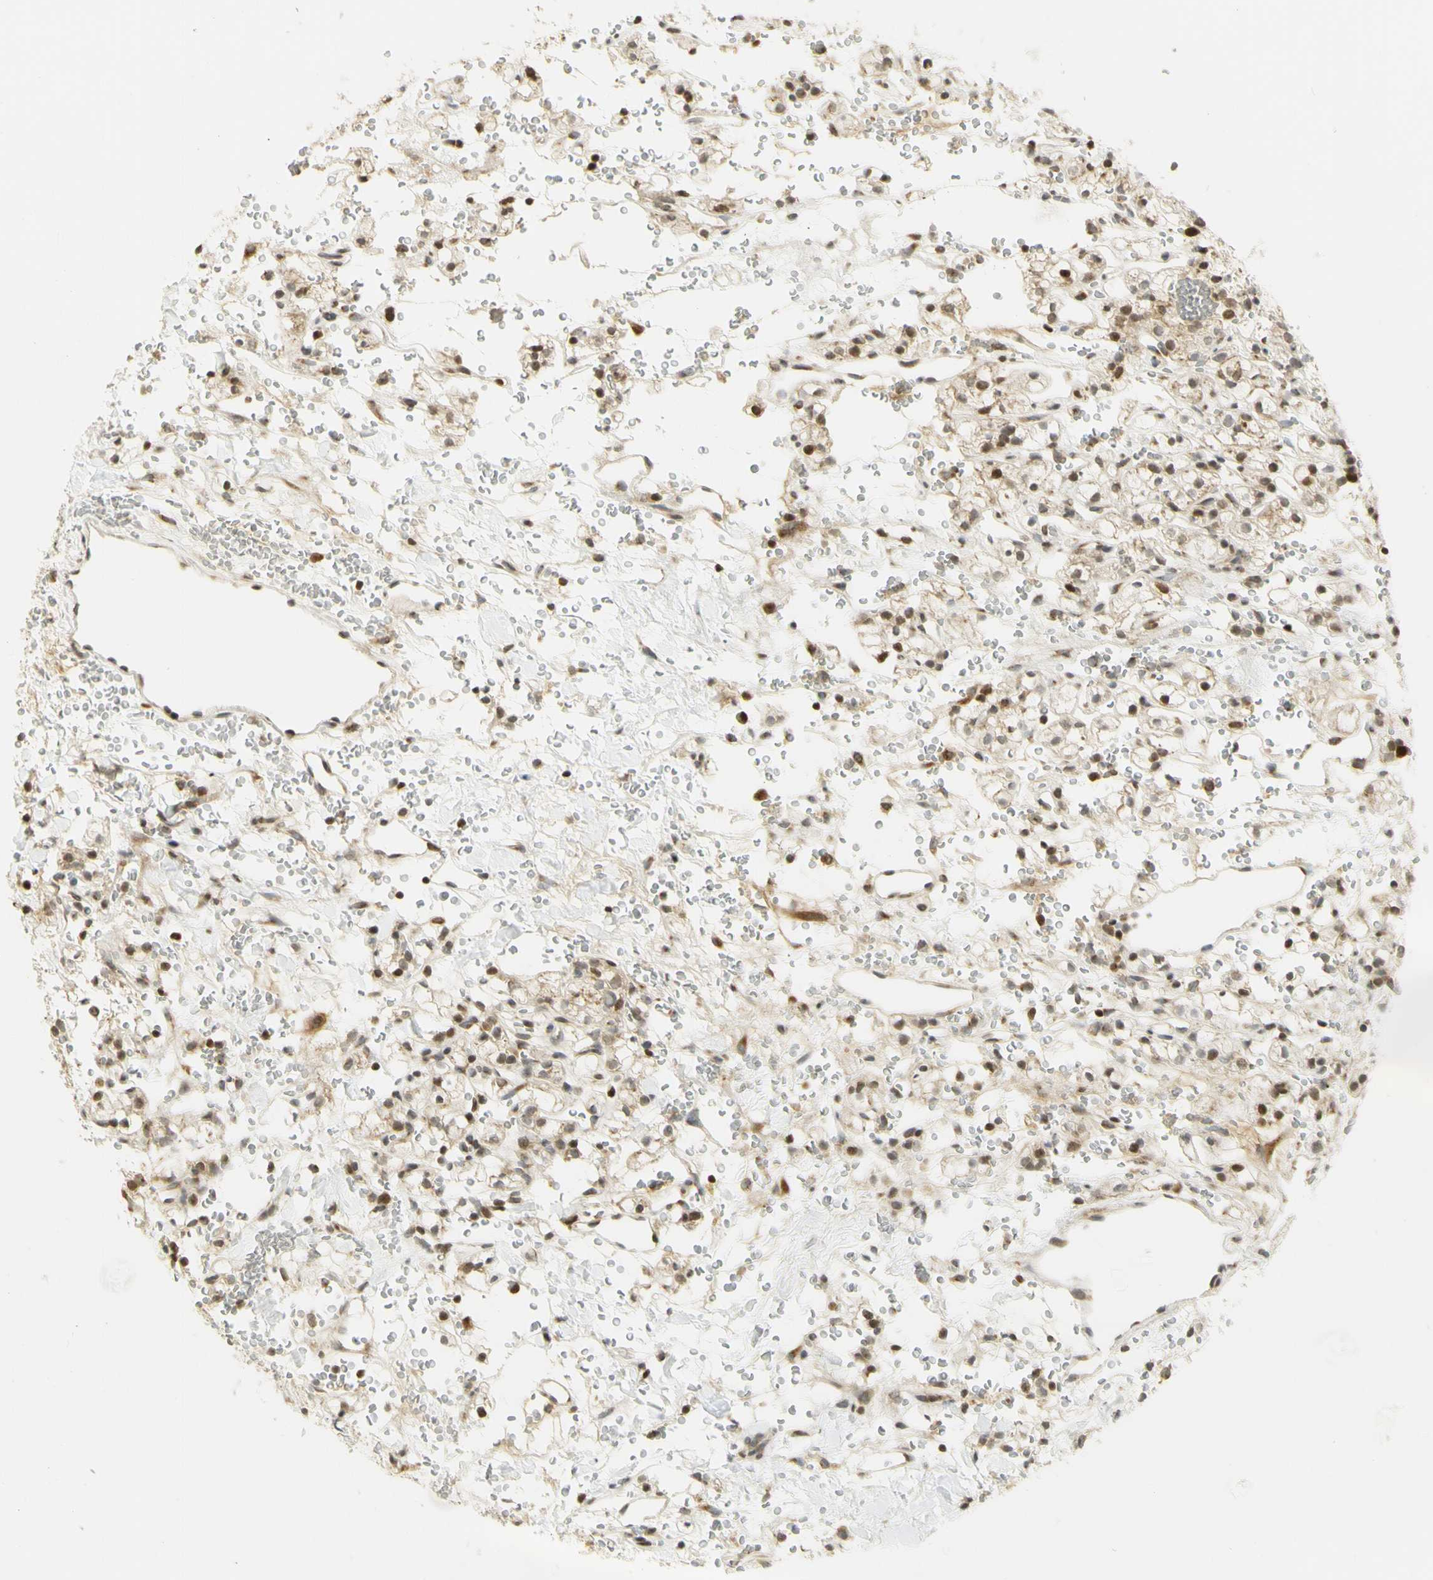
{"staining": {"intensity": "moderate", "quantity": ">75%", "location": "cytoplasmic/membranous,nuclear"}, "tissue": "renal cancer", "cell_type": "Tumor cells", "image_type": "cancer", "snomed": [{"axis": "morphology", "description": "Adenocarcinoma, NOS"}, {"axis": "topography", "description": "Kidney"}], "caption": "Protein expression analysis of human renal adenocarcinoma reveals moderate cytoplasmic/membranous and nuclear expression in about >75% of tumor cells.", "gene": "KIF11", "patient": {"sex": "male", "age": 61}}